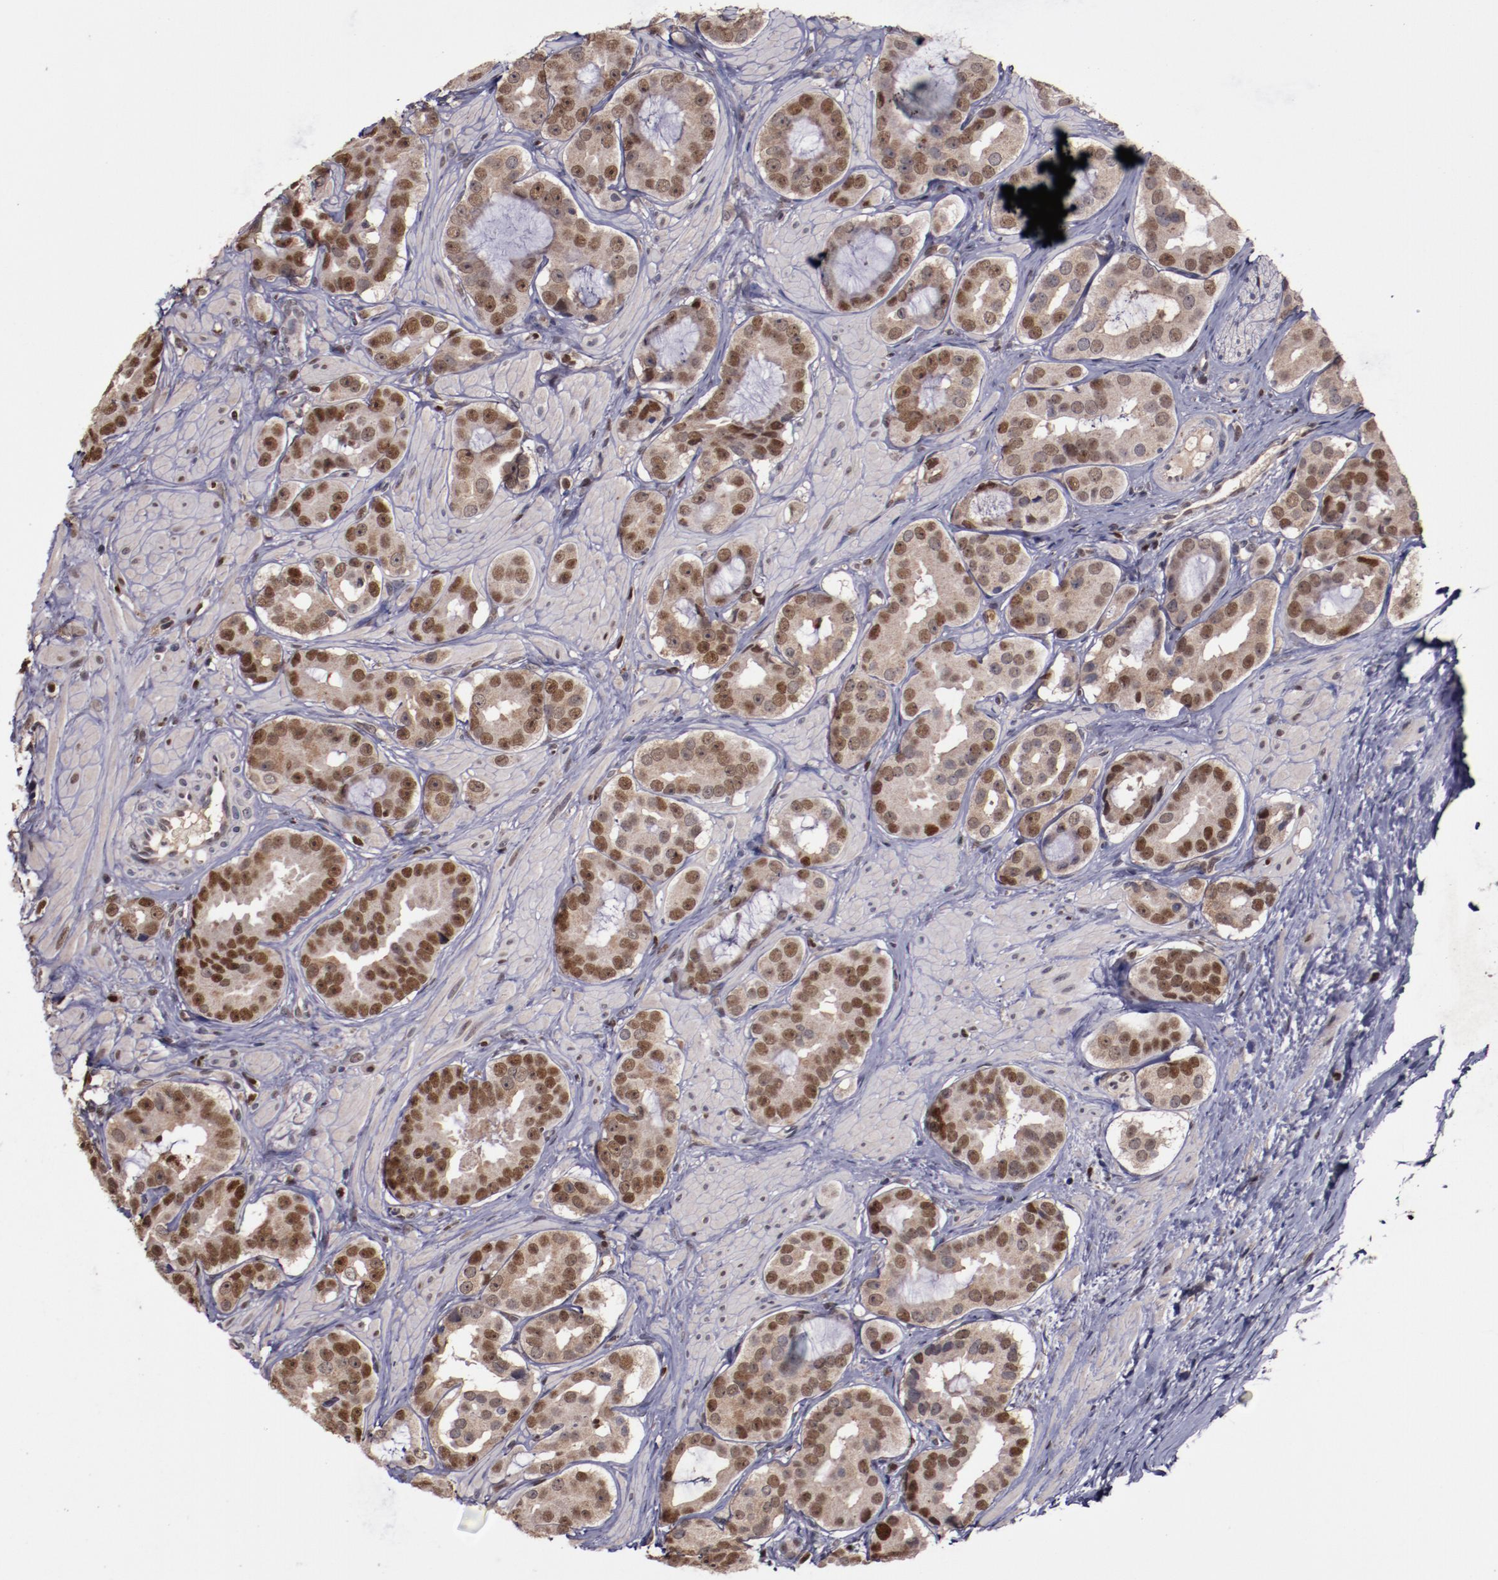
{"staining": {"intensity": "strong", "quantity": ">75%", "location": "nuclear"}, "tissue": "prostate cancer", "cell_type": "Tumor cells", "image_type": "cancer", "snomed": [{"axis": "morphology", "description": "Adenocarcinoma, Low grade"}, {"axis": "topography", "description": "Prostate"}], "caption": "This histopathology image shows IHC staining of human prostate adenocarcinoma (low-grade), with high strong nuclear expression in approximately >75% of tumor cells.", "gene": "CHEK2", "patient": {"sex": "male", "age": 59}}